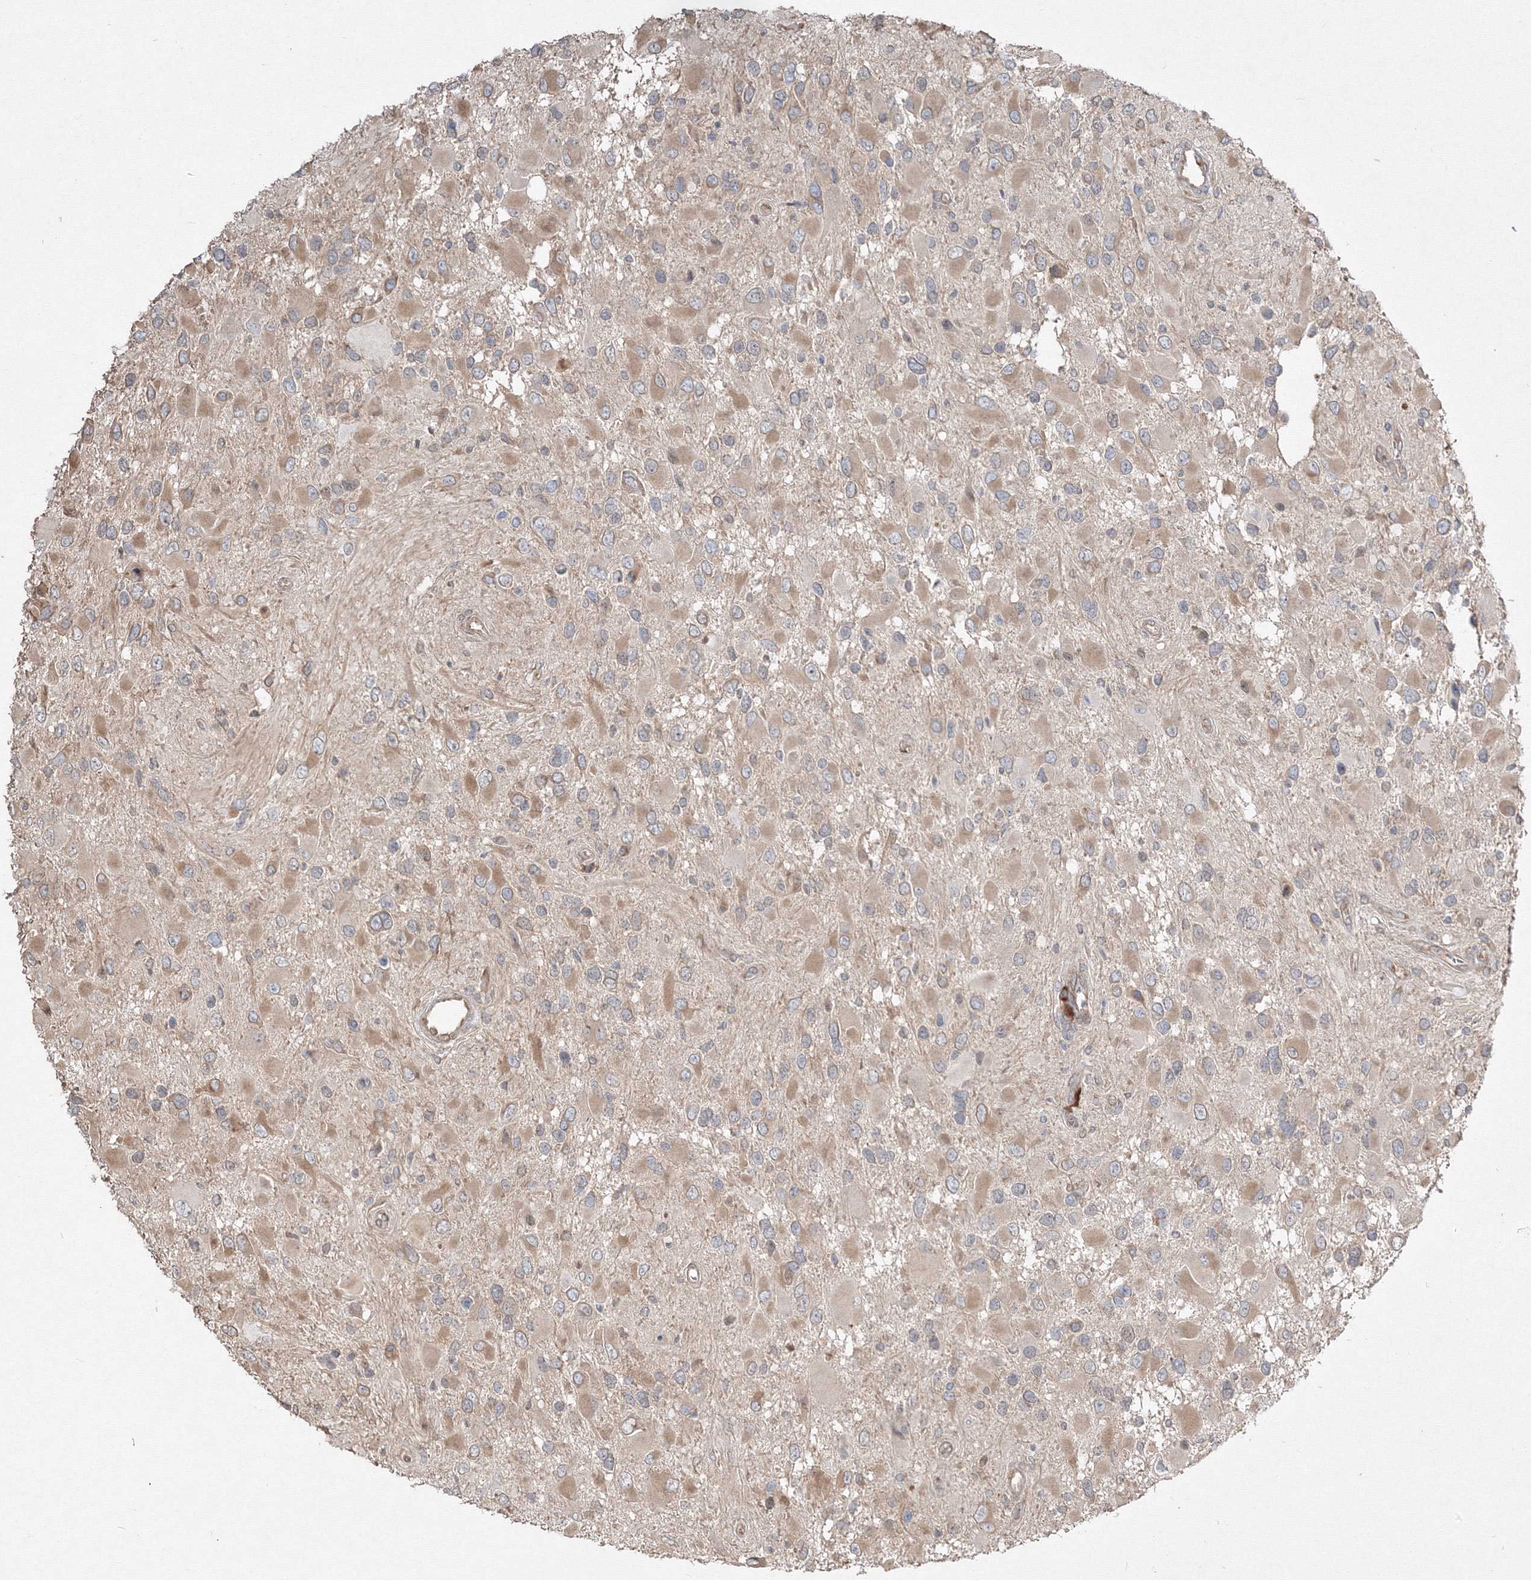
{"staining": {"intensity": "weak", "quantity": "25%-75%", "location": "cytoplasmic/membranous"}, "tissue": "glioma", "cell_type": "Tumor cells", "image_type": "cancer", "snomed": [{"axis": "morphology", "description": "Glioma, malignant, High grade"}, {"axis": "topography", "description": "Brain"}], "caption": "DAB immunohistochemical staining of human high-grade glioma (malignant) displays weak cytoplasmic/membranous protein positivity in about 25%-75% of tumor cells.", "gene": "FBXL8", "patient": {"sex": "male", "age": 53}}